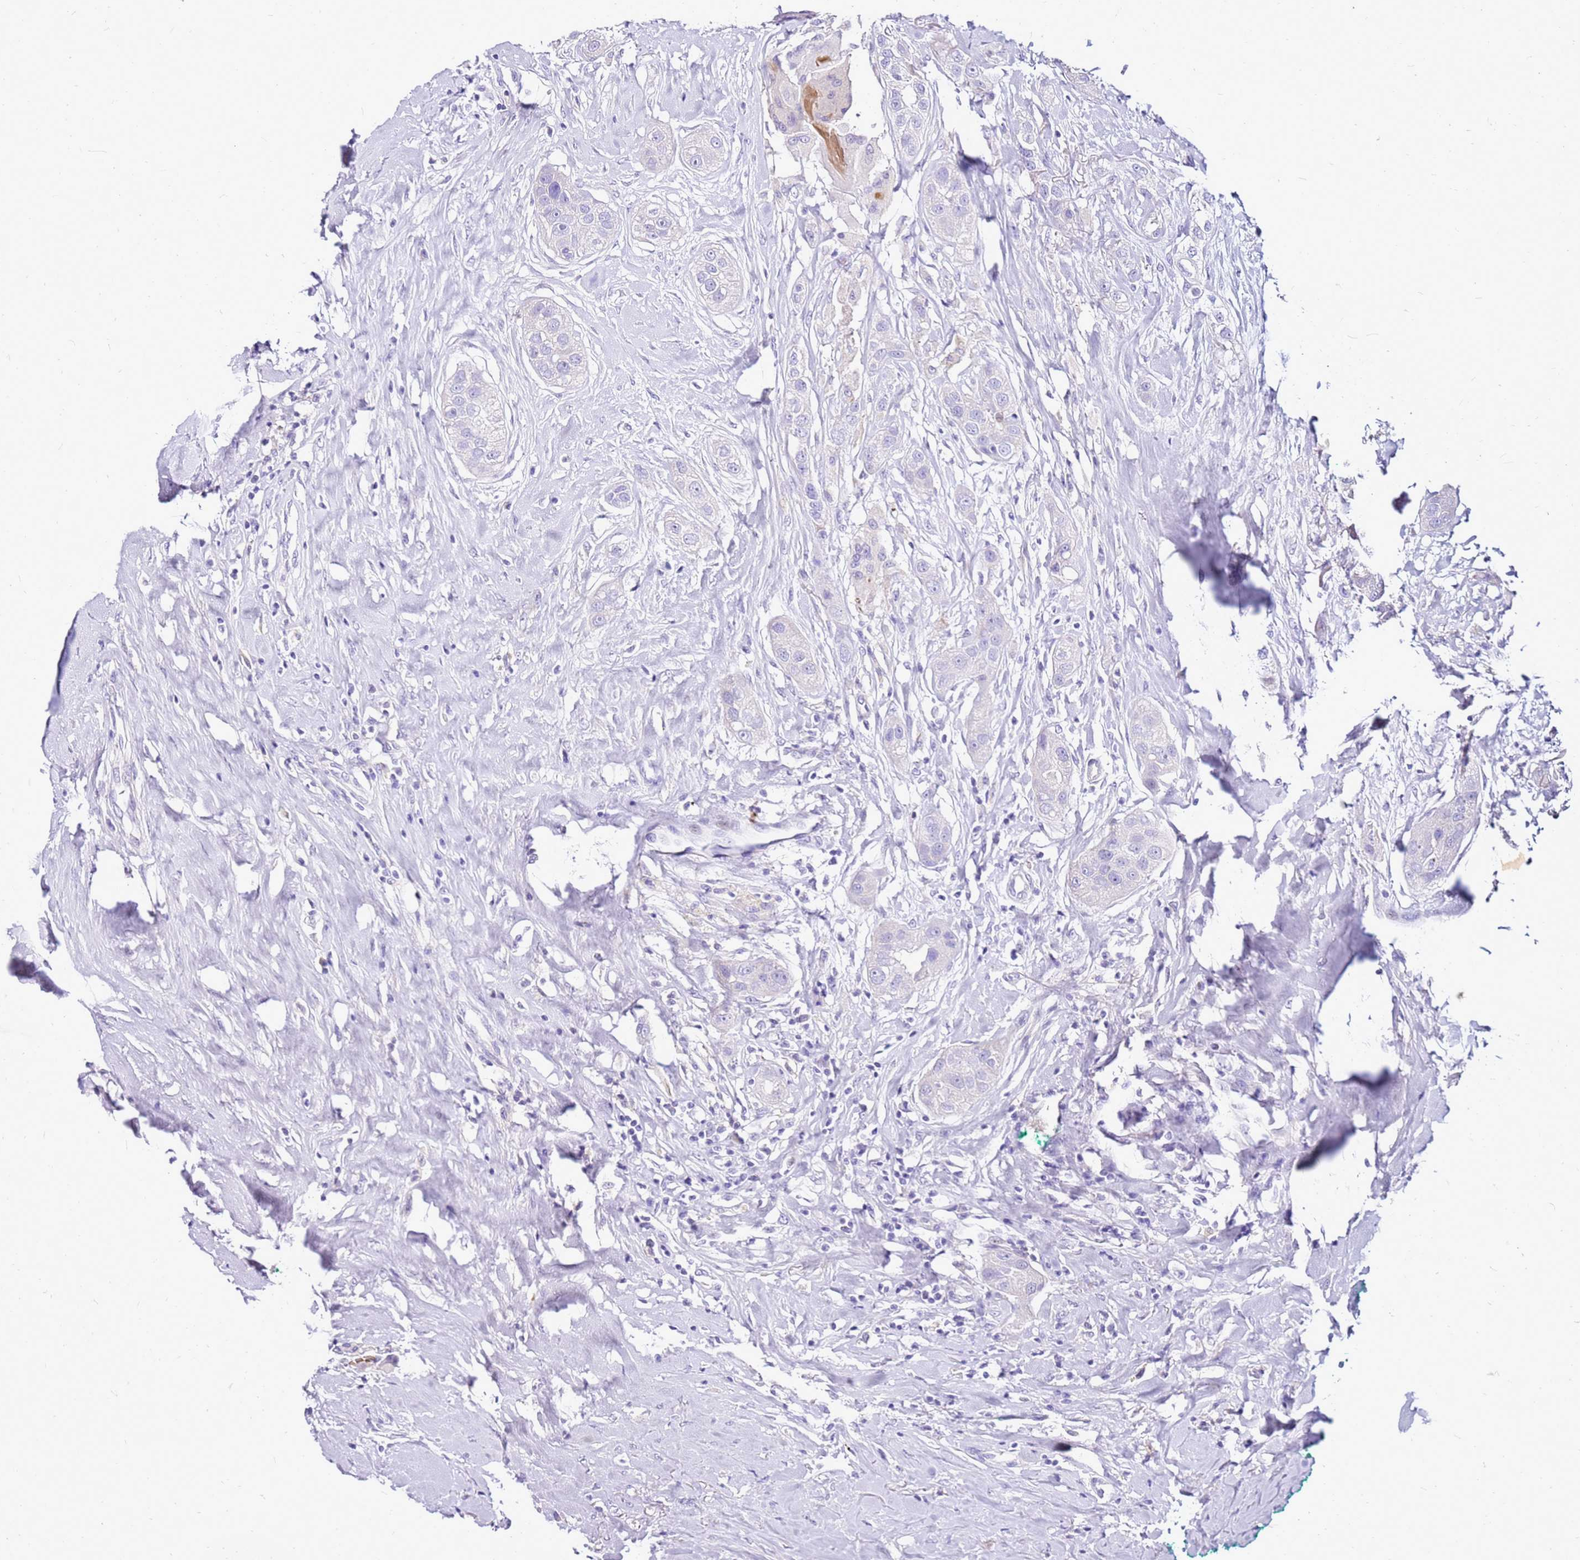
{"staining": {"intensity": "negative", "quantity": "none", "location": "none"}, "tissue": "head and neck cancer", "cell_type": "Tumor cells", "image_type": "cancer", "snomed": [{"axis": "morphology", "description": "Normal tissue, NOS"}, {"axis": "morphology", "description": "Squamous cell carcinoma, NOS"}, {"axis": "topography", "description": "Skeletal muscle"}, {"axis": "topography", "description": "Head-Neck"}], "caption": "This is an immunohistochemistry (IHC) histopathology image of head and neck squamous cell carcinoma. There is no expression in tumor cells.", "gene": "DCDC2B", "patient": {"sex": "male", "age": 51}}